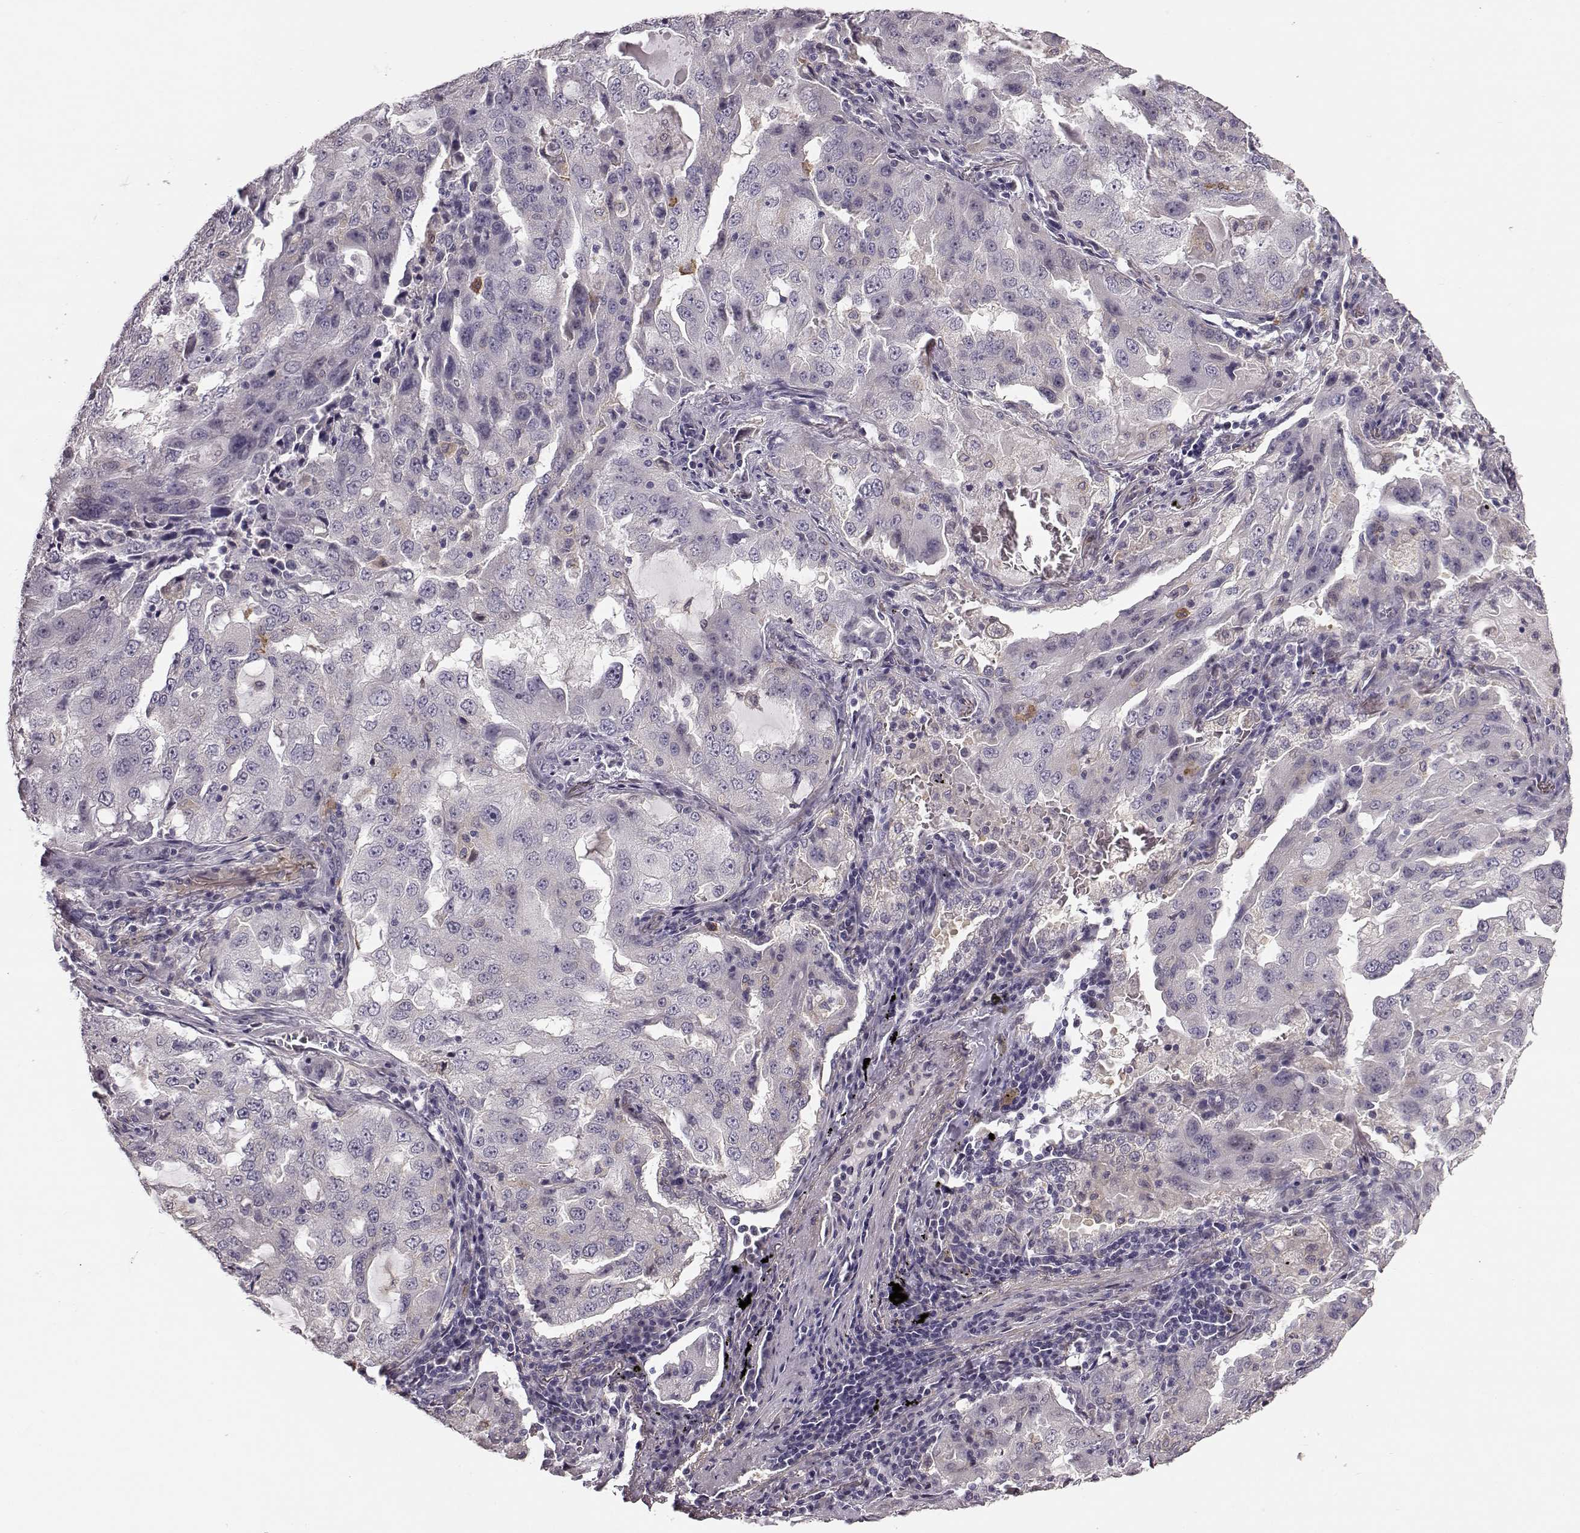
{"staining": {"intensity": "negative", "quantity": "none", "location": "none"}, "tissue": "lung cancer", "cell_type": "Tumor cells", "image_type": "cancer", "snomed": [{"axis": "morphology", "description": "Adenocarcinoma, NOS"}, {"axis": "topography", "description": "Lung"}], "caption": "Tumor cells show no significant positivity in lung cancer.", "gene": "GPR50", "patient": {"sex": "female", "age": 61}}